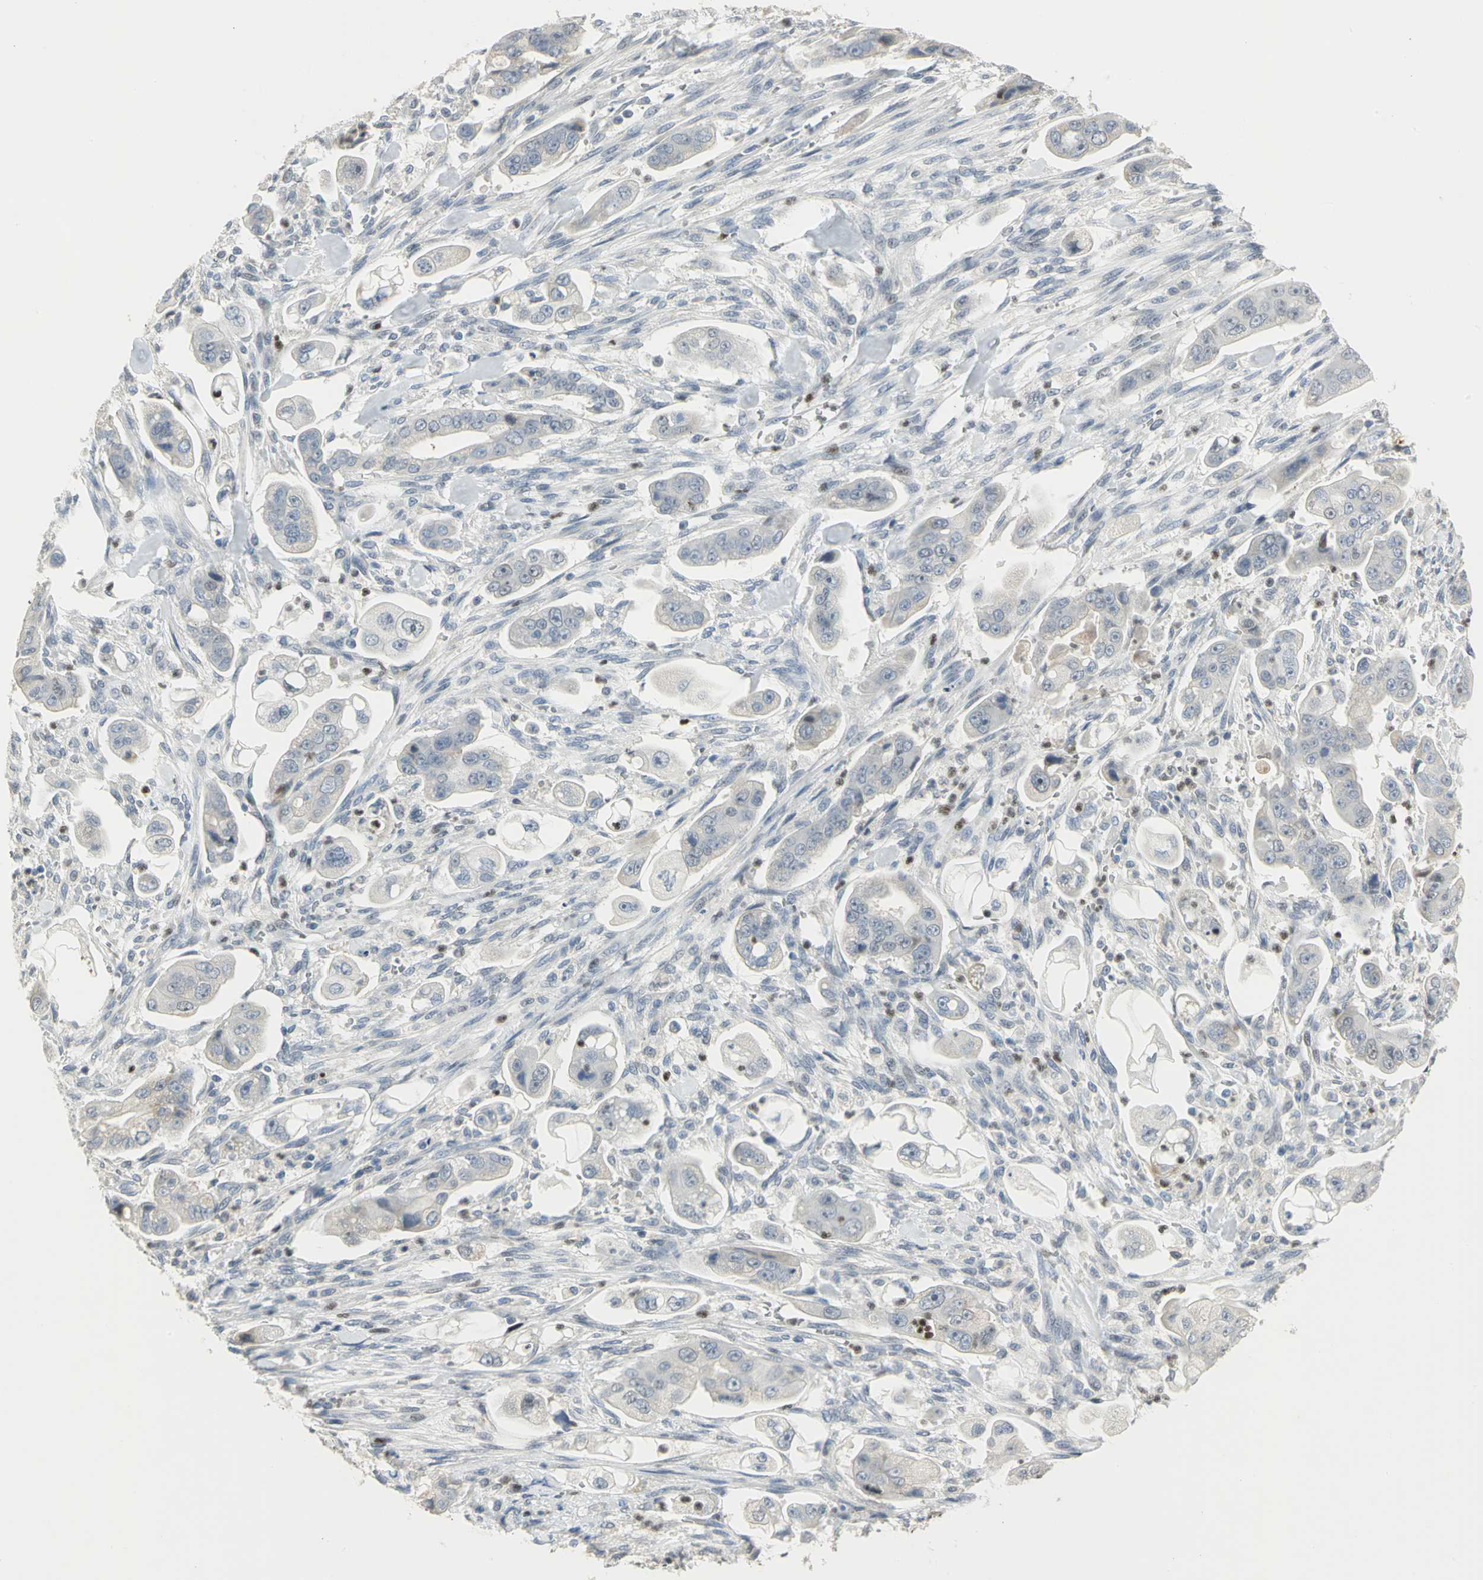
{"staining": {"intensity": "negative", "quantity": "none", "location": "none"}, "tissue": "stomach cancer", "cell_type": "Tumor cells", "image_type": "cancer", "snomed": [{"axis": "morphology", "description": "Adenocarcinoma, NOS"}, {"axis": "topography", "description": "Stomach"}], "caption": "DAB (3,3'-diaminobenzidine) immunohistochemical staining of human stomach adenocarcinoma shows no significant expression in tumor cells.", "gene": "BCL6", "patient": {"sex": "male", "age": 62}}